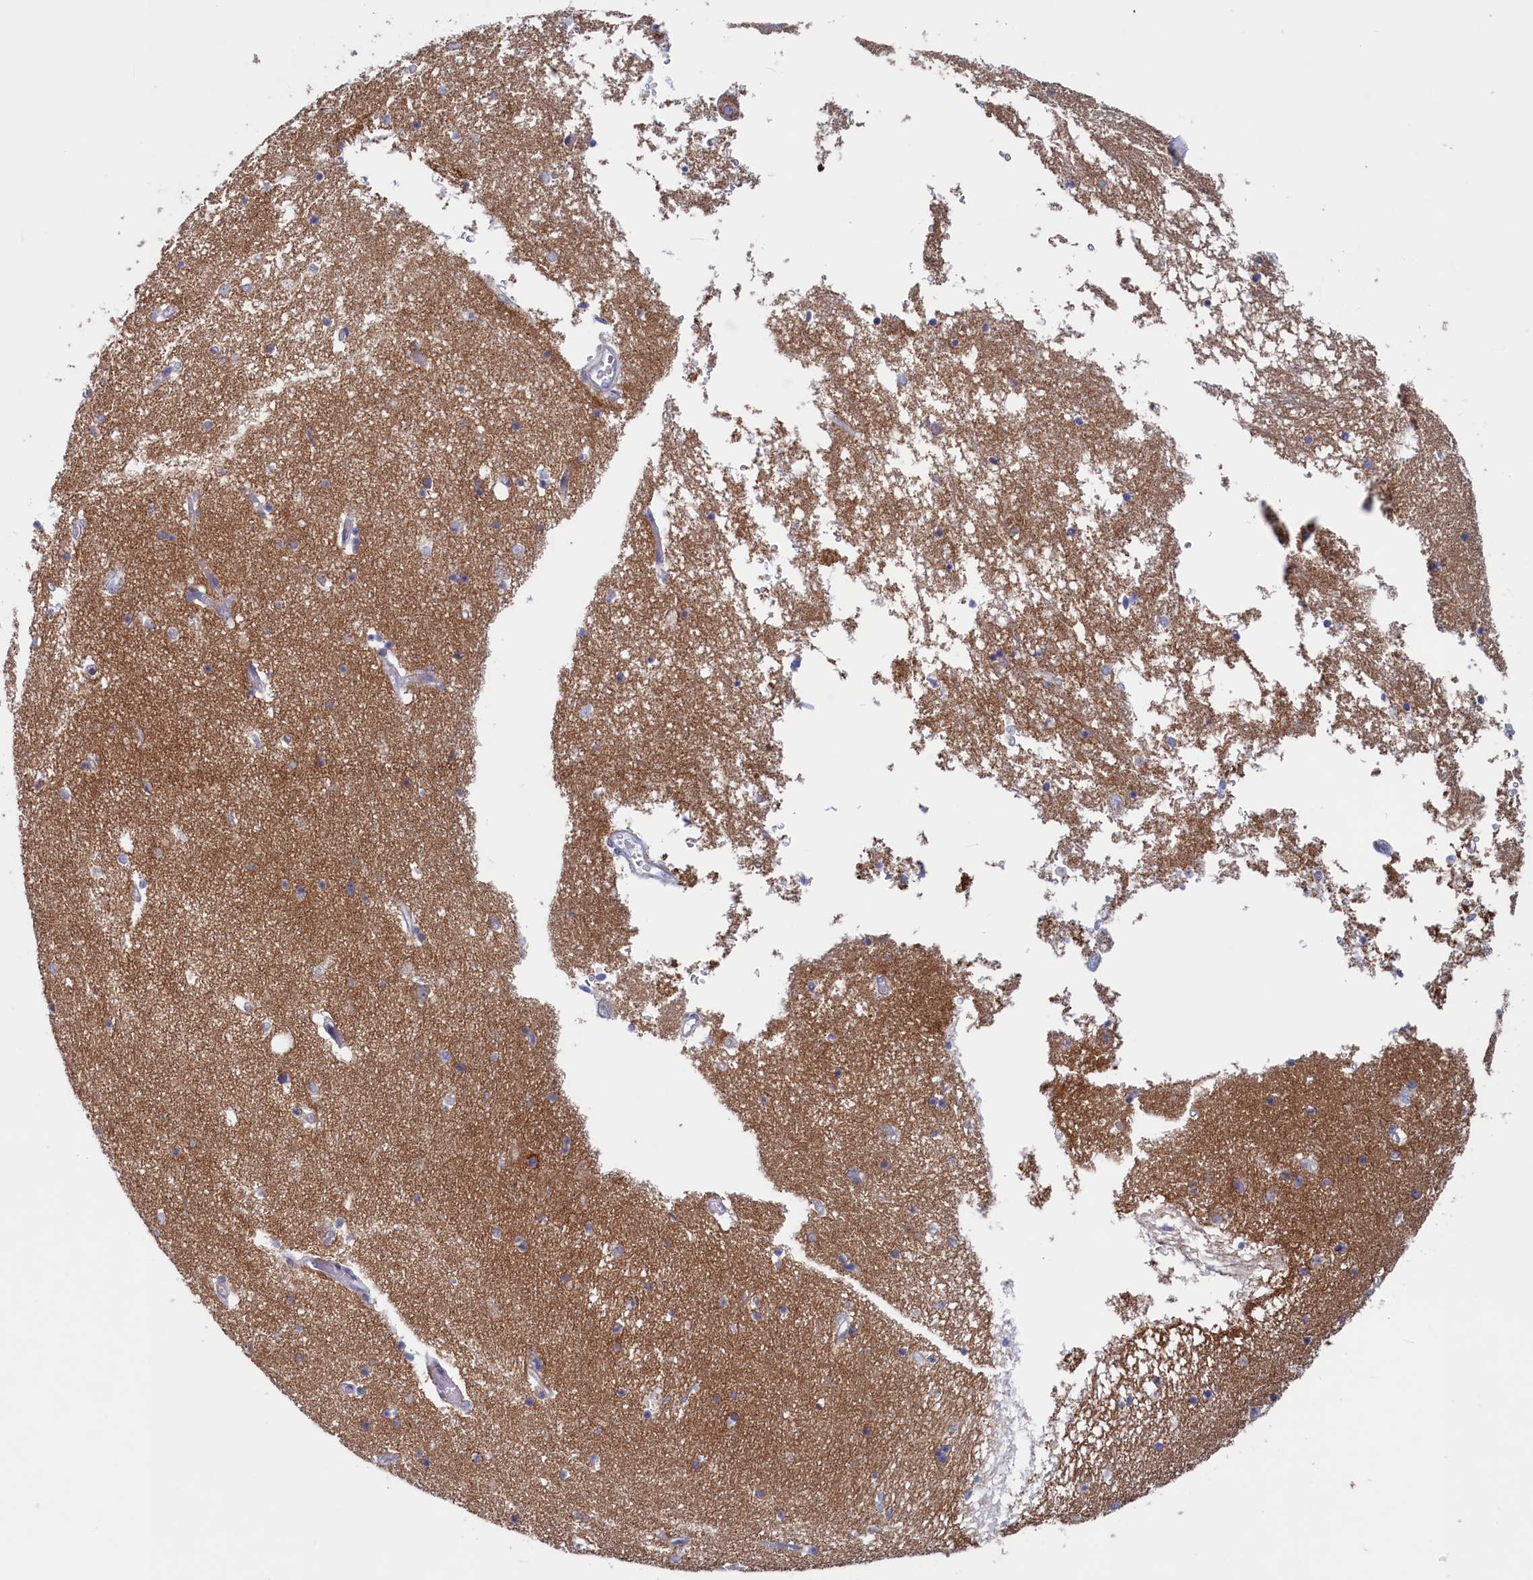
{"staining": {"intensity": "negative", "quantity": "none", "location": "none"}, "tissue": "hippocampus", "cell_type": "Glial cells", "image_type": "normal", "snomed": [{"axis": "morphology", "description": "Normal tissue, NOS"}, {"axis": "topography", "description": "Hippocampus"}], "caption": "High power microscopy histopathology image of an IHC micrograph of benign hippocampus, revealing no significant staining in glial cells.", "gene": "MTFMT", "patient": {"sex": "male", "age": 70}}